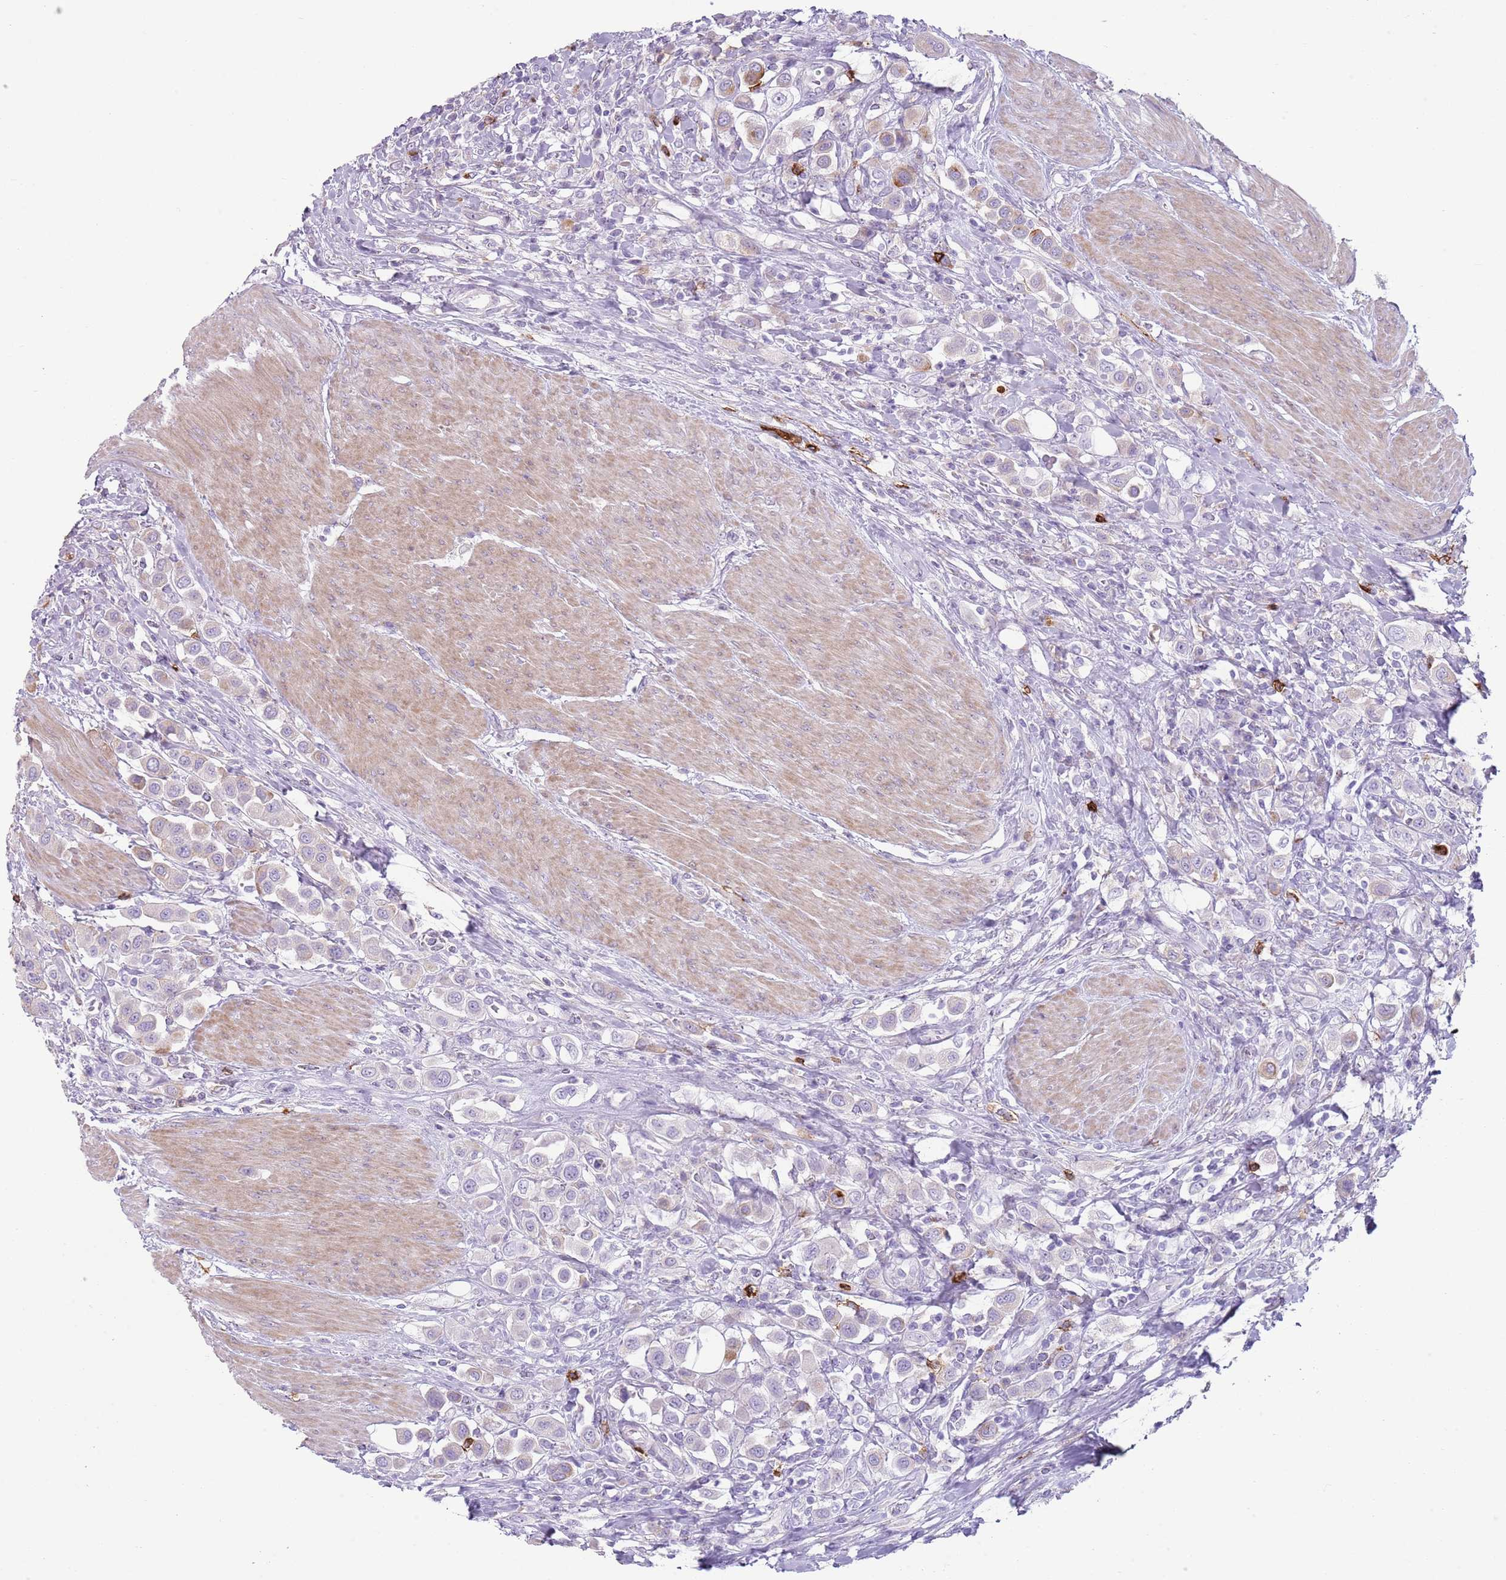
{"staining": {"intensity": "negative", "quantity": "none", "location": "none"}, "tissue": "urothelial cancer", "cell_type": "Tumor cells", "image_type": "cancer", "snomed": [{"axis": "morphology", "description": "Urothelial carcinoma, High grade"}, {"axis": "topography", "description": "Urinary bladder"}], "caption": "Immunohistochemistry of human urothelial carcinoma (high-grade) displays no staining in tumor cells.", "gene": "CD177", "patient": {"sex": "male", "age": 50}}